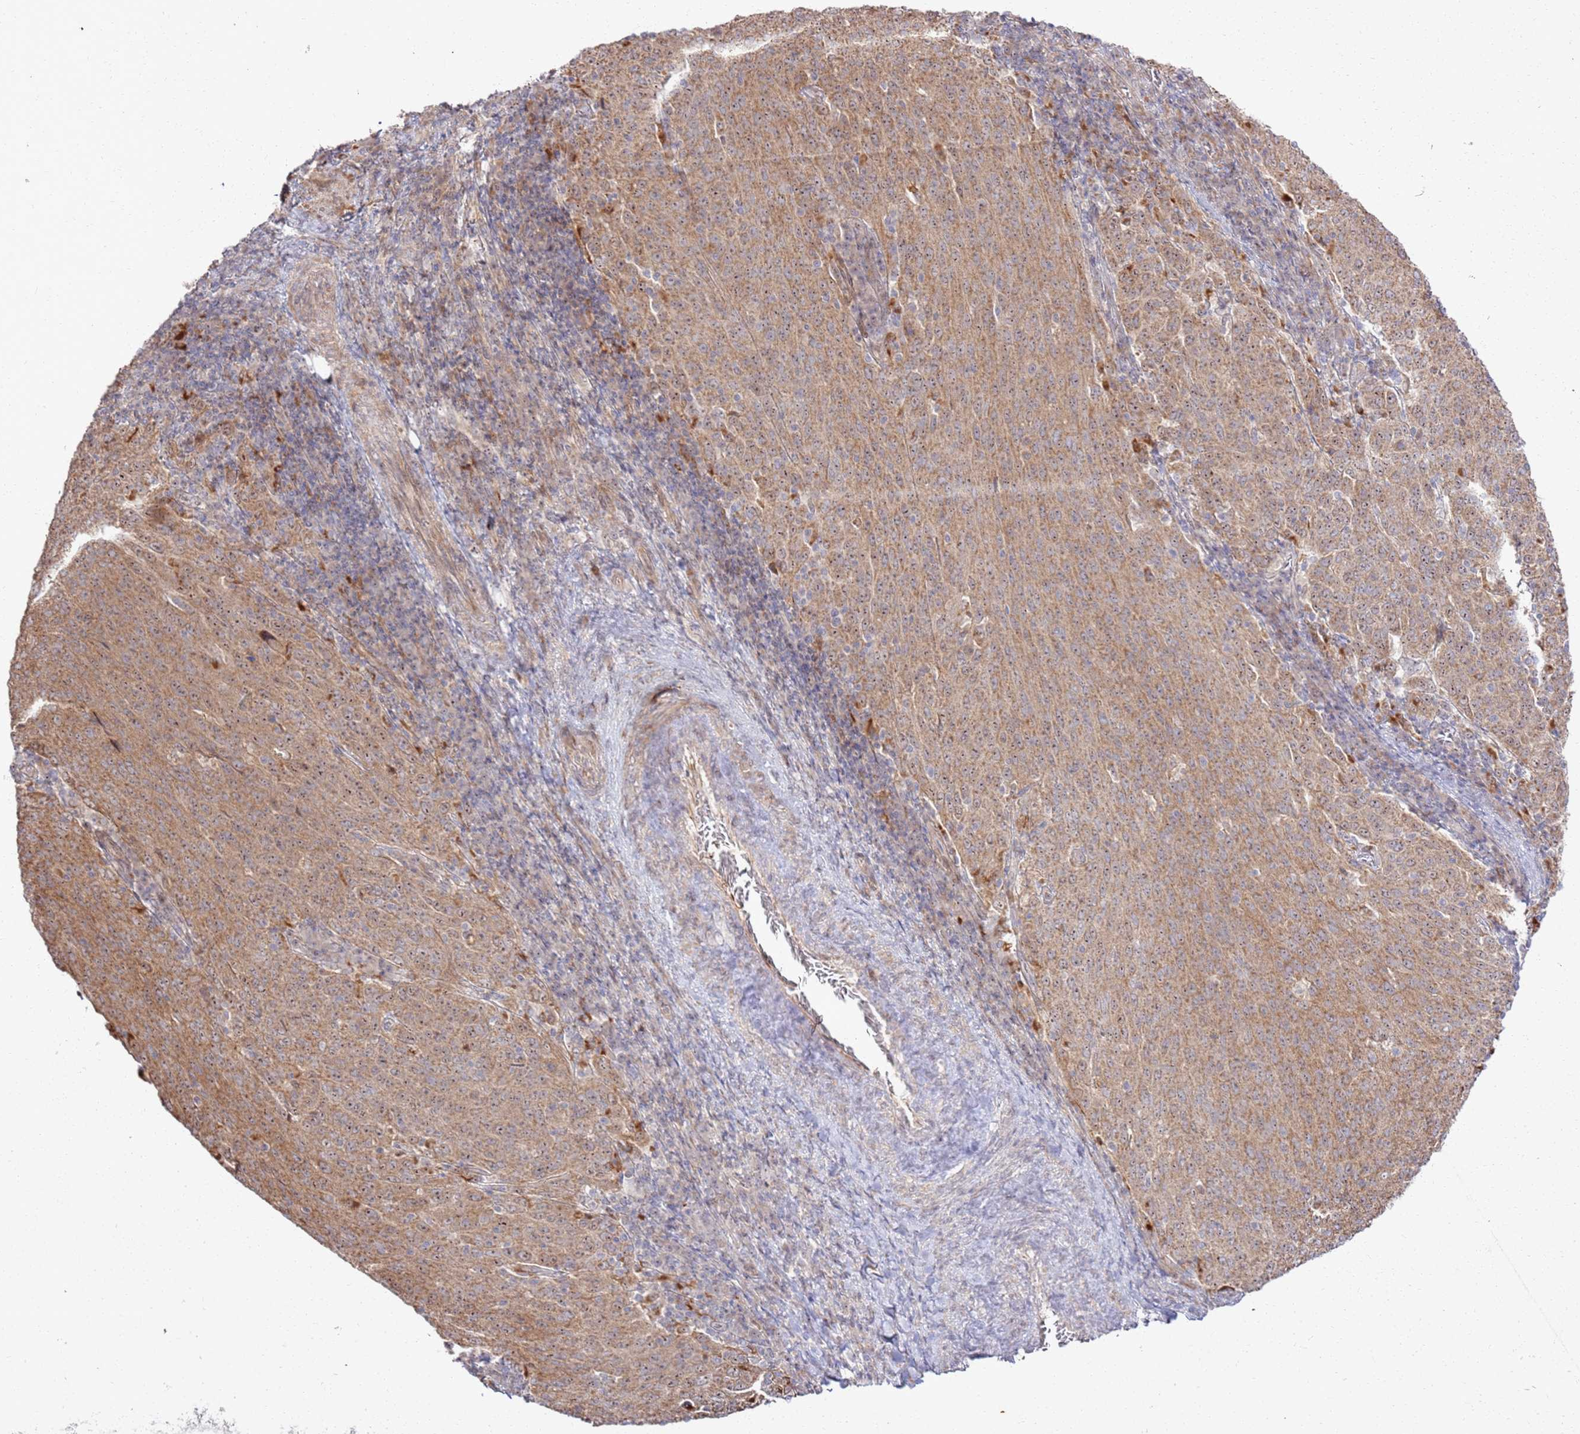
{"staining": {"intensity": "moderate", "quantity": ">75%", "location": "cytoplasmic/membranous,nuclear"}, "tissue": "cervical cancer", "cell_type": "Tumor cells", "image_type": "cancer", "snomed": [{"axis": "morphology", "description": "Squamous cell carcinoma, NOS"}, {"axis": "topography", "description": "Cervix"}], "caption": "A brown stain highlights moderate cytoplasmic/membranous and nuclear expression of a protein in human cervical cancer (squamous cell carcinoma) tumor cells. The staining was performed using DAB to visualize the protein expression in brown, while the nuclei were stained in blue with hematoxylin (Magnification: 20x).", "gene": "CNPY1", "patient": {"sex": "female", "age": 46}}